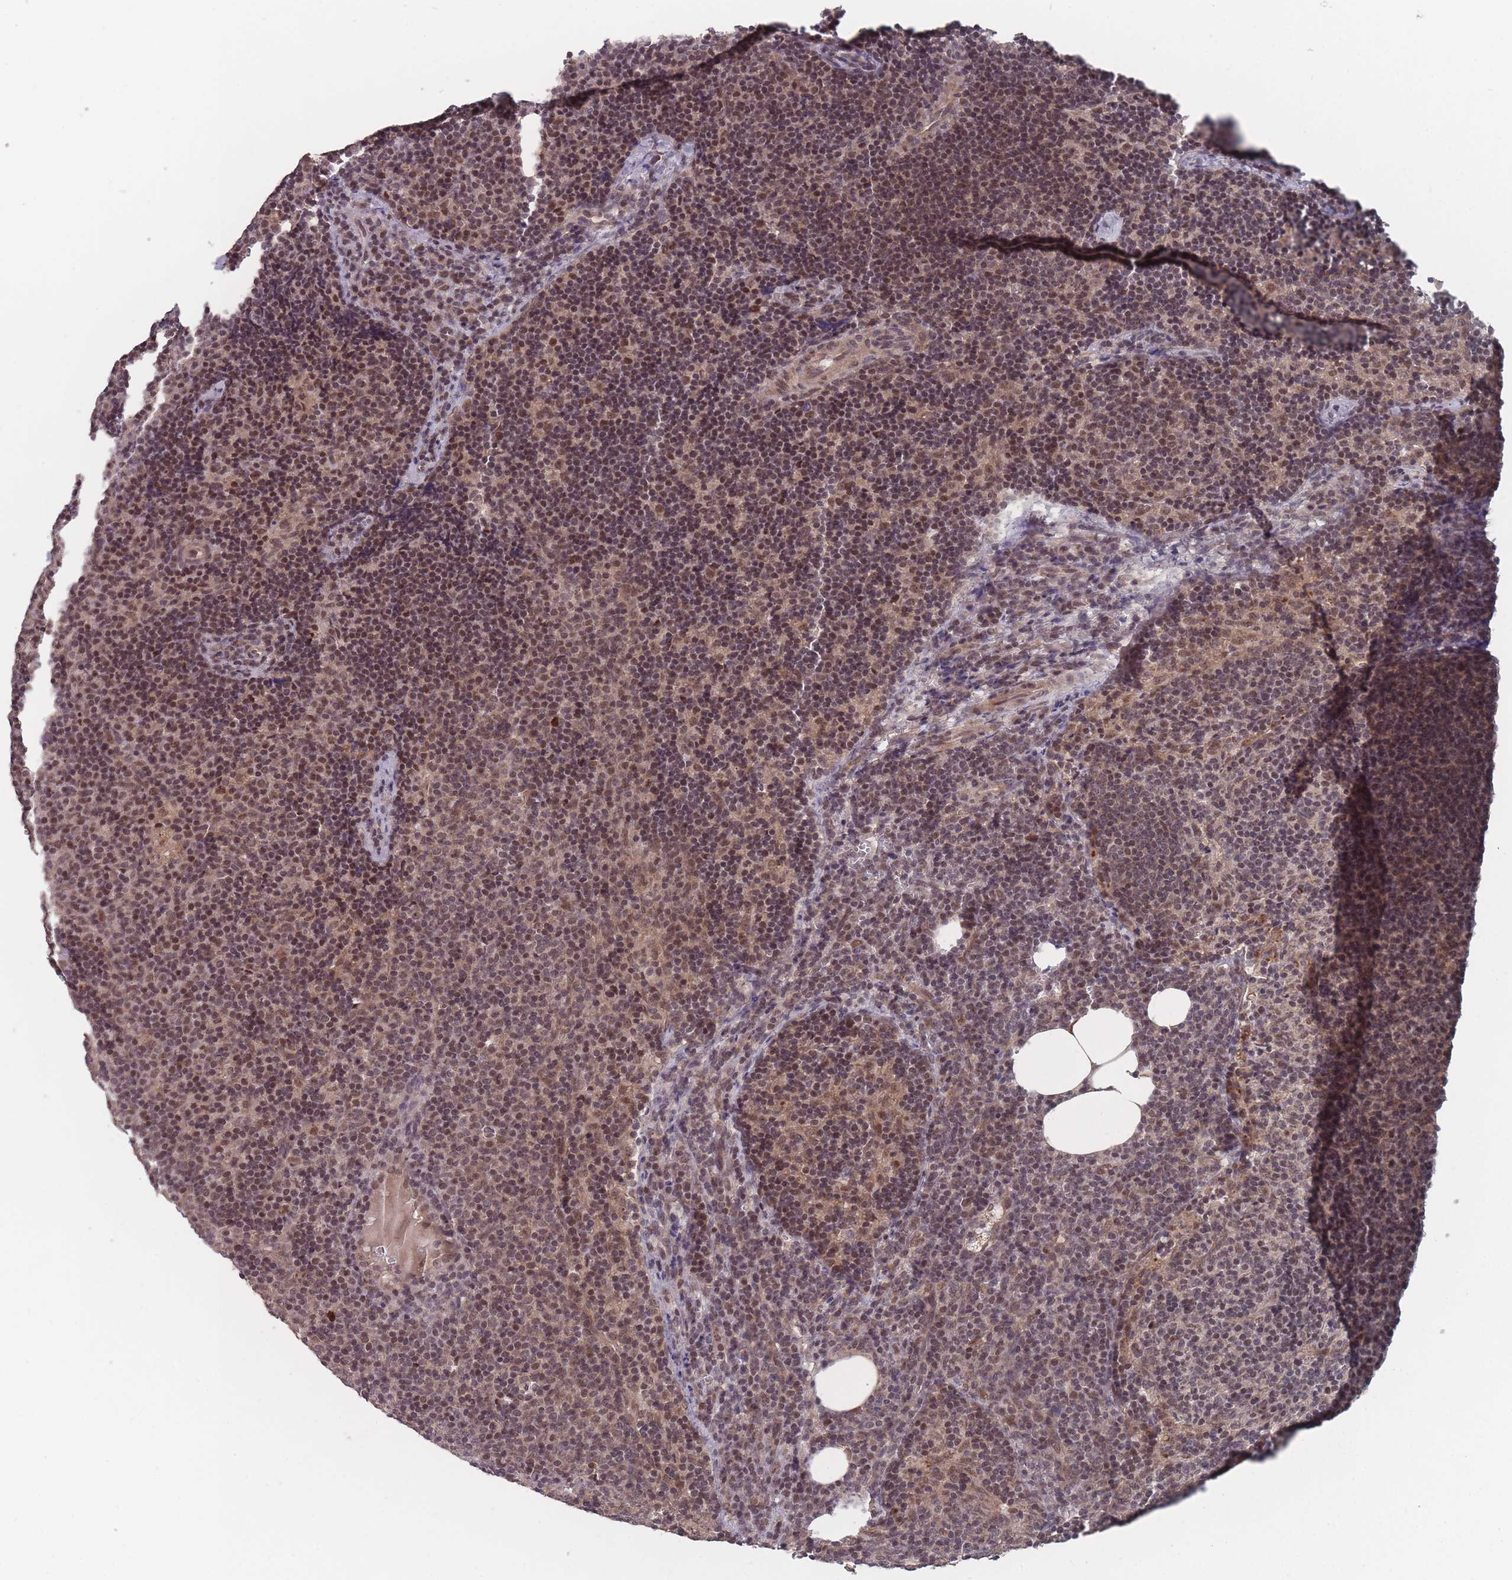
{"staining": {"intensity": "moderate", "quantity": "25%-75%", "location": "nuclear"}, "tissue": "lymph node", "cell_type": "Germinal center cells", "image_type": "normal", "snomed": [{"axis": "morphology", "description": "Normal tissue, NOS"}, {"axis": "topography", "description": "Lymph node"}], "caption": "This image shows immunohistochemistry staining of unremarkable lymph node, with medium moderate nuclear staining in about 25%-75% of germinal center cells.", "gene": "CNTRL", "patient": {"sex": "female", "age": 30}}